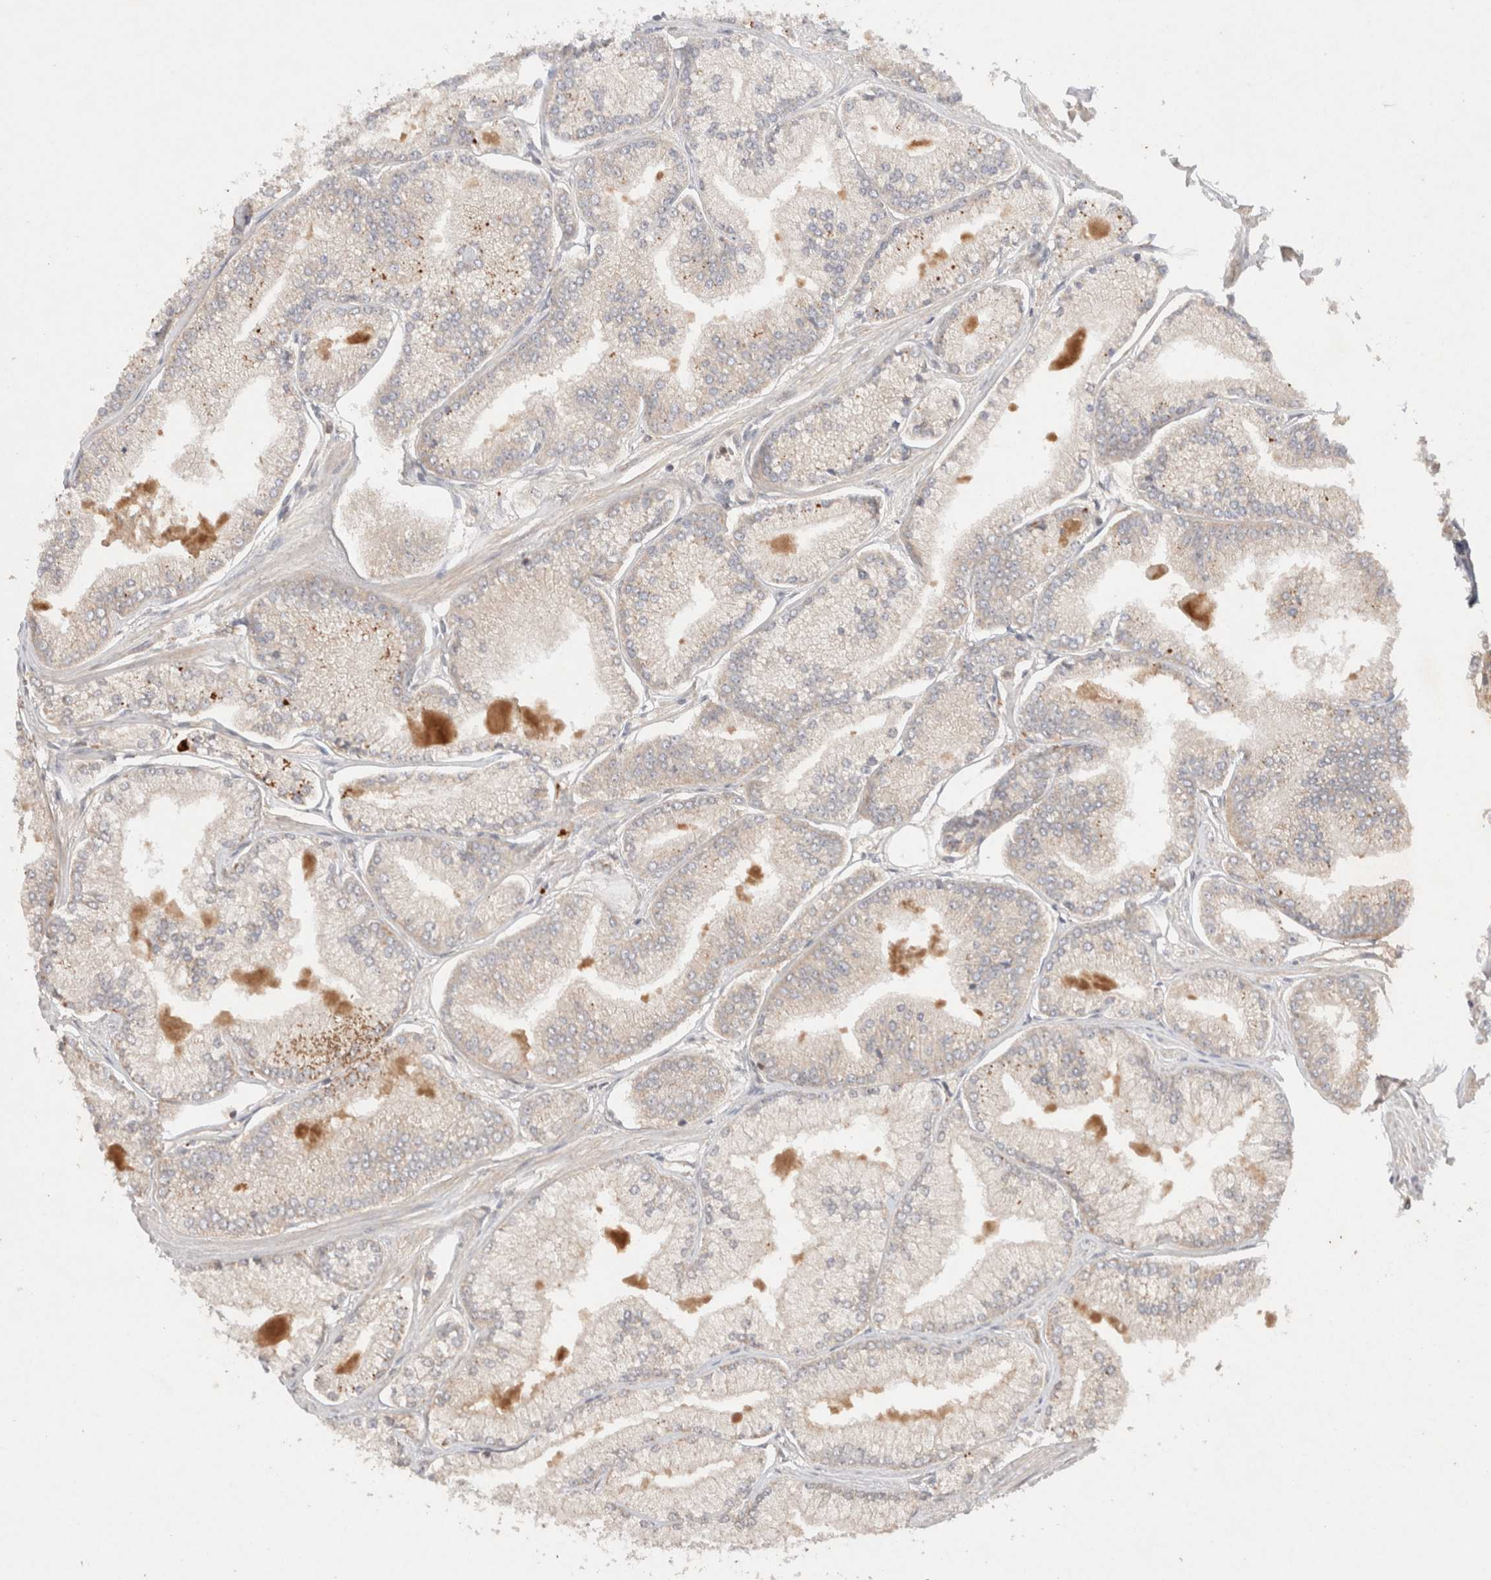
{"staining": {"intensity": "weak", "quantity": "<25%", "location": "cytoplasmic/membranous"}, "tissue": "prostate cancer", "cell_type": "Tumor cells", "image_type": "cancer", "snomed": [{"axis": "morphology", "description": "Adenocarcinoma, Low grade"}, {"axis": "topography", "description": "Prostate"}], "caption": "A high-resolution histopathology image shows immunohistochemistry staining of prostate low-grade adenocarcinoma, which shows no significant staining in tumor cells.", "gene": "KLHL20", "patient": {"sex": "male", "age": 52}}